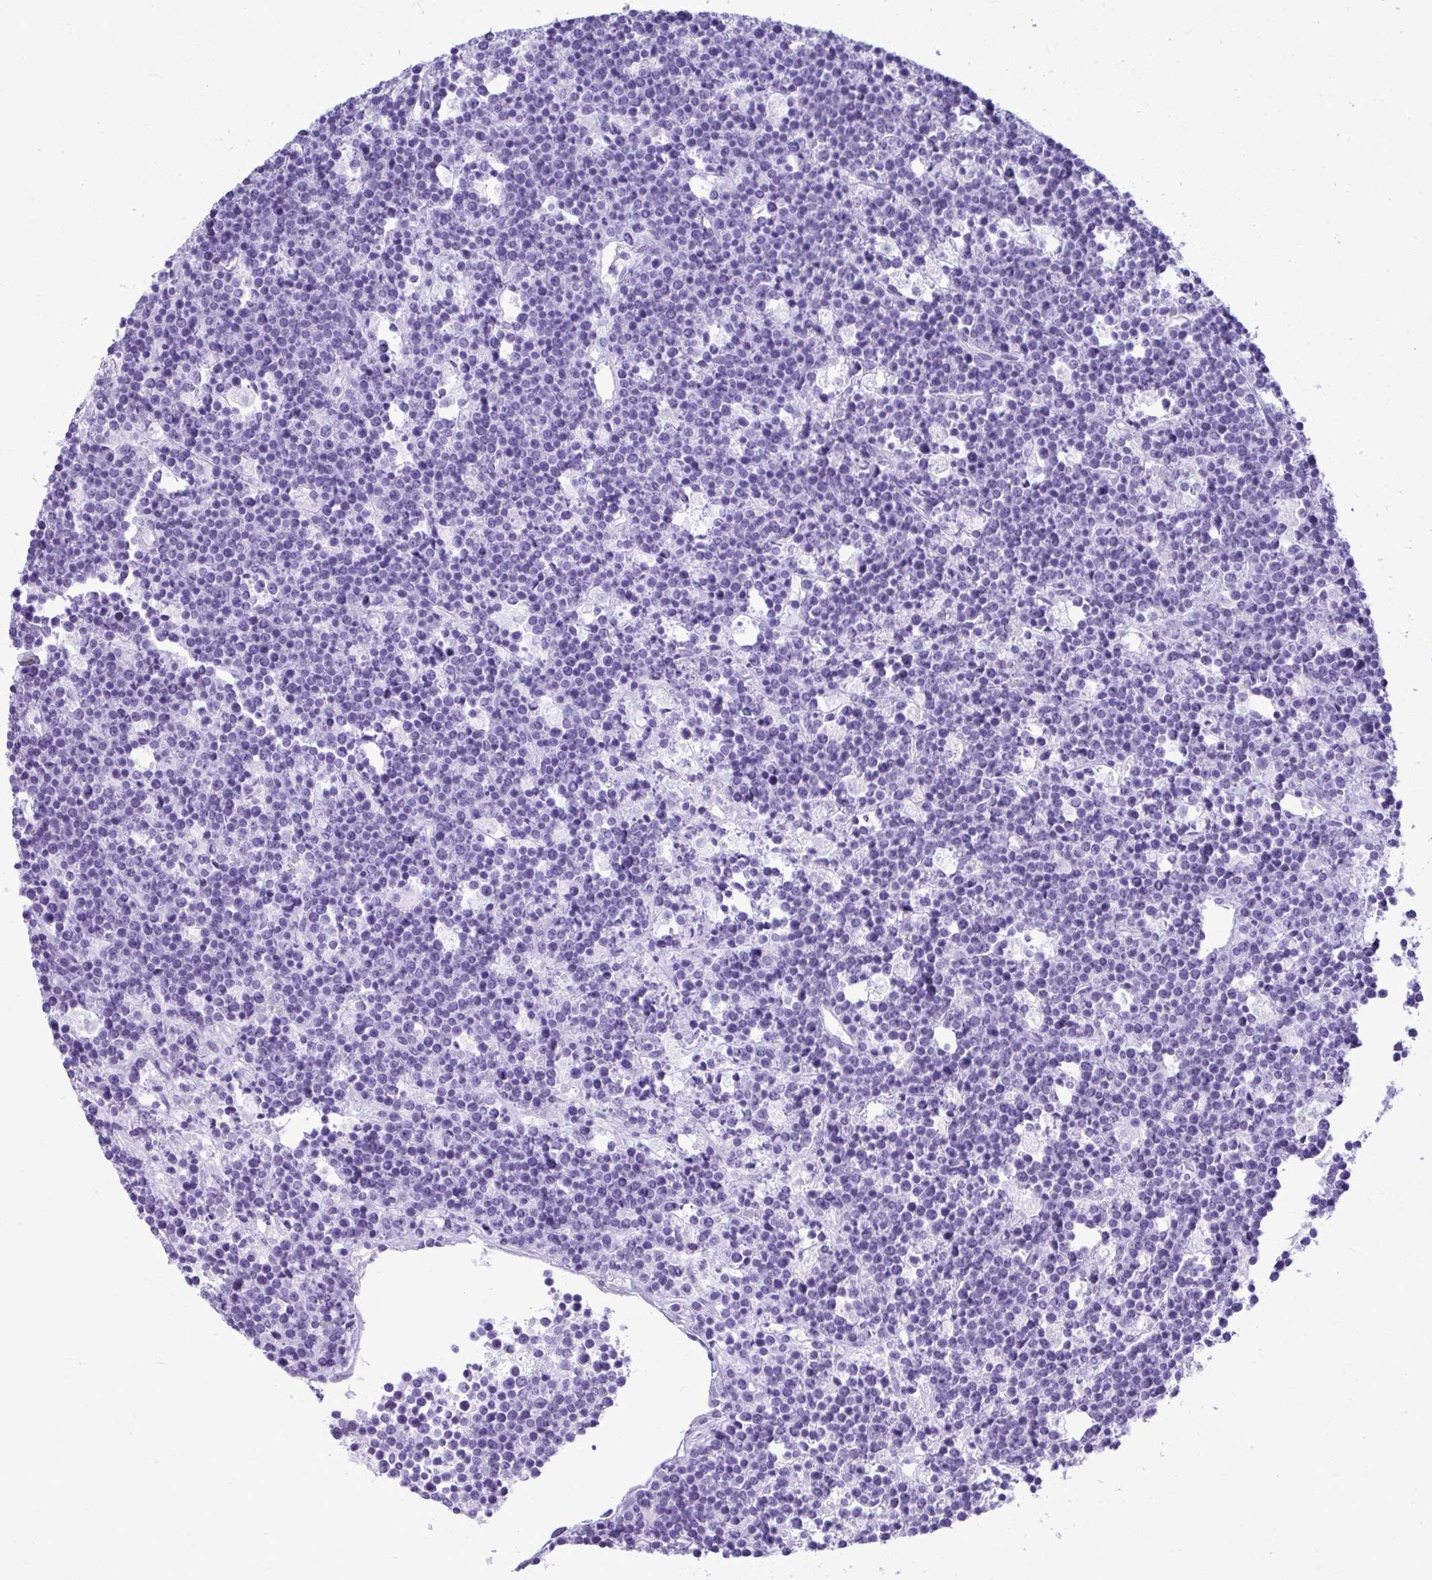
{"staining": {"intensity": "negative", "quantity": "none", "location": "none"}, "tissue": "lymphoma", "cell_type": "Tumor cells", "image_type": "cancer", "snomed": [{"axis": "morphology", "description": "Malignant lymphoma, non-Hodgkin's type, High grade"}, {"axis": "topography", "description": "Ovary"}], "caption": "The image demonstrates no significant staining in tumor cells of lymphoma. (DAB (3,3'-diaminobenzidine) immunohistochemistry with hematoxylin counter stain).", "gene": "ATP4B", "patient": {"sex": "female", "age": 56}}